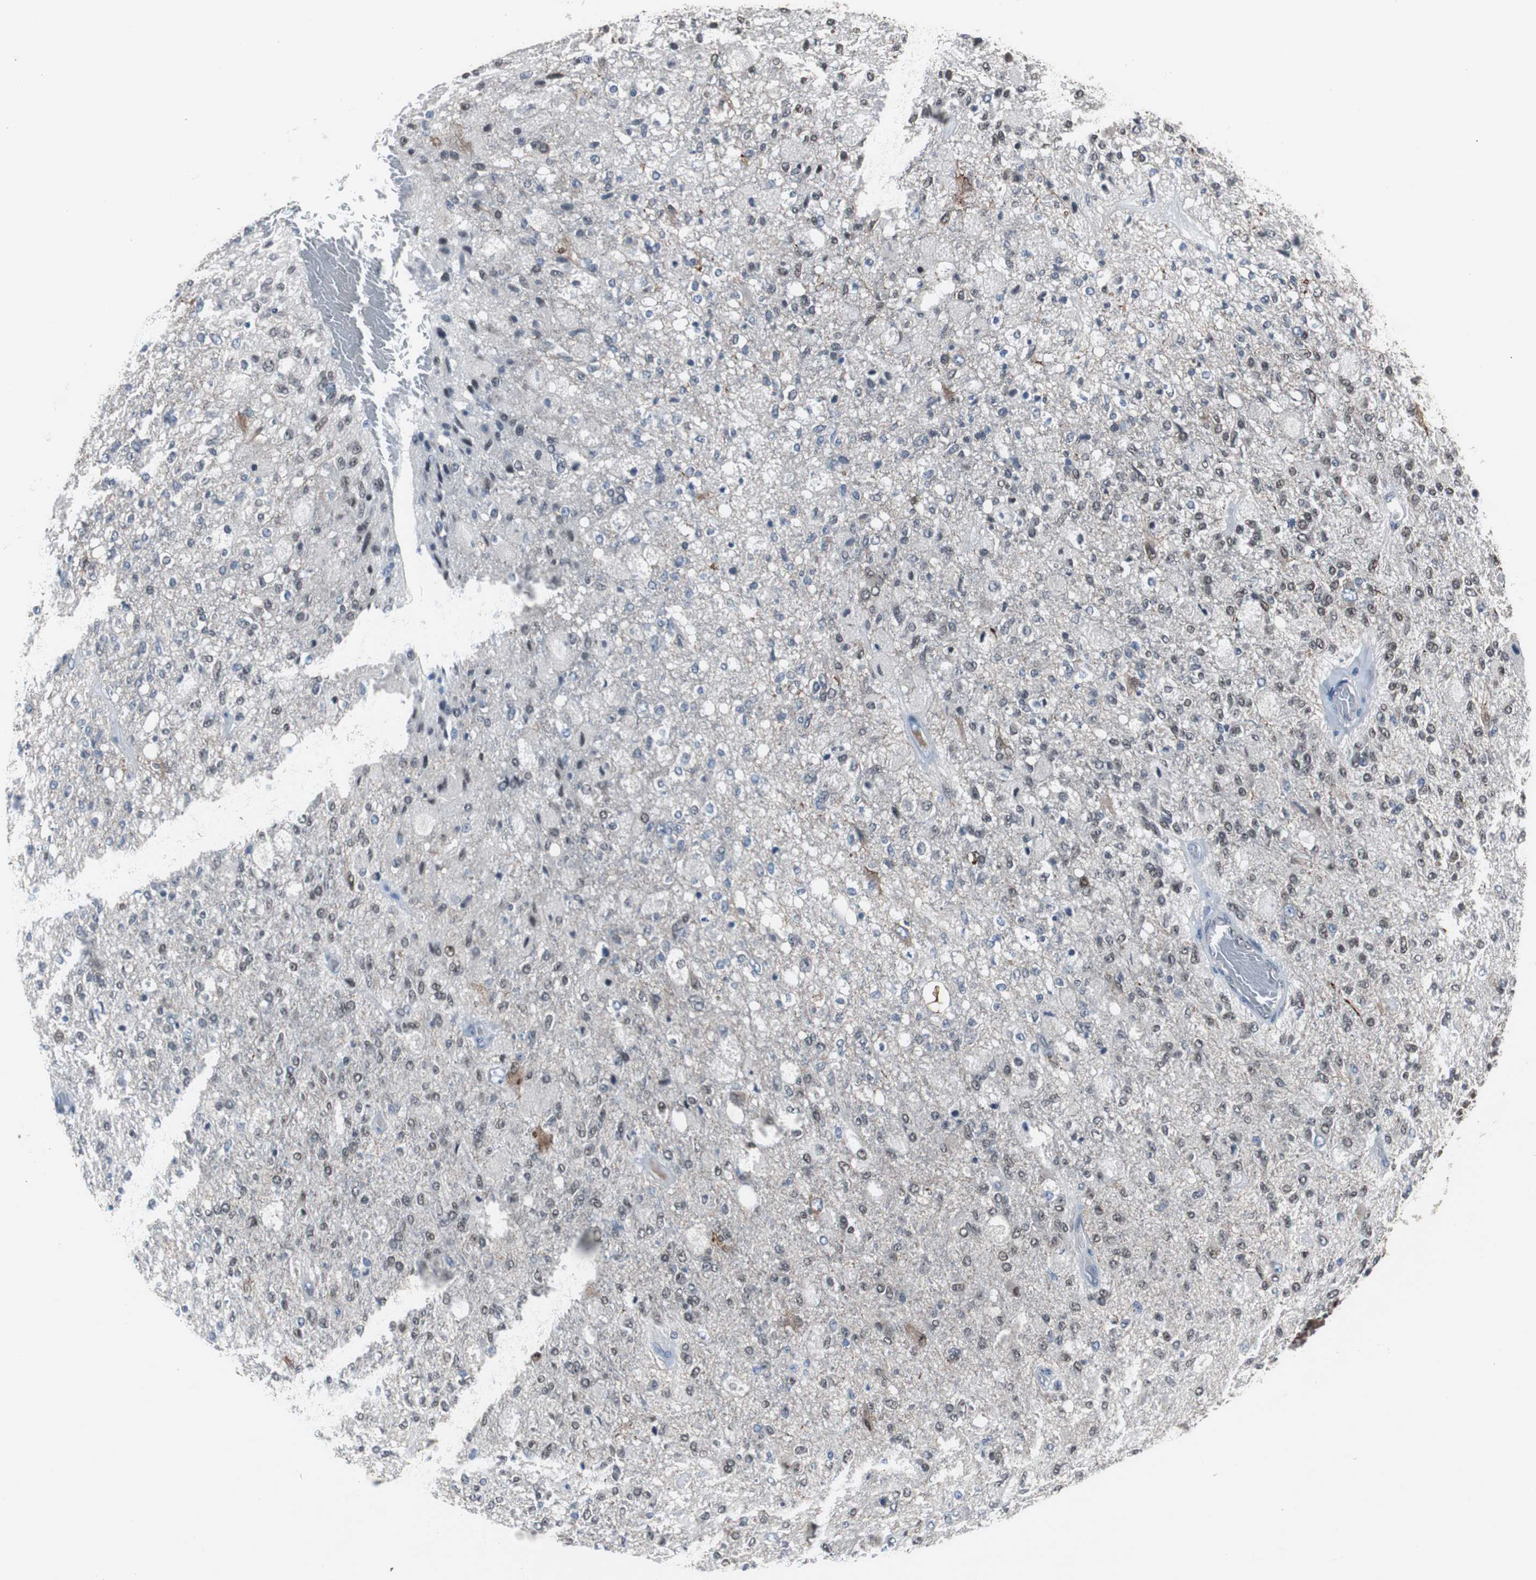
{"staining": {"intensity": "moderate", "quantity": "25%-75%", "location": "cytoplasmic/membranous,nuclear"}, "tissue": "glioma", "cell_type": "Tumor cells", "image_type": "cancer", "snomed": [{"axis": "morphology", "description": "Normal tissue, NOS"}, {"axis": "morphology", "description": "Glioma, malignant, High grade"}, {"axis": "topography", "description": "Cerebral cortex"}], "caption": "DAB (3,3'-diaminobenzidine) immunohistochemical staining of human glioma shows moderate cytoplasmic/membranous and nuclear protein expression in about 25%-75% of tumor cells.", "gene": "ZHX2", "patient": {"sex": "male", "age": 77}}